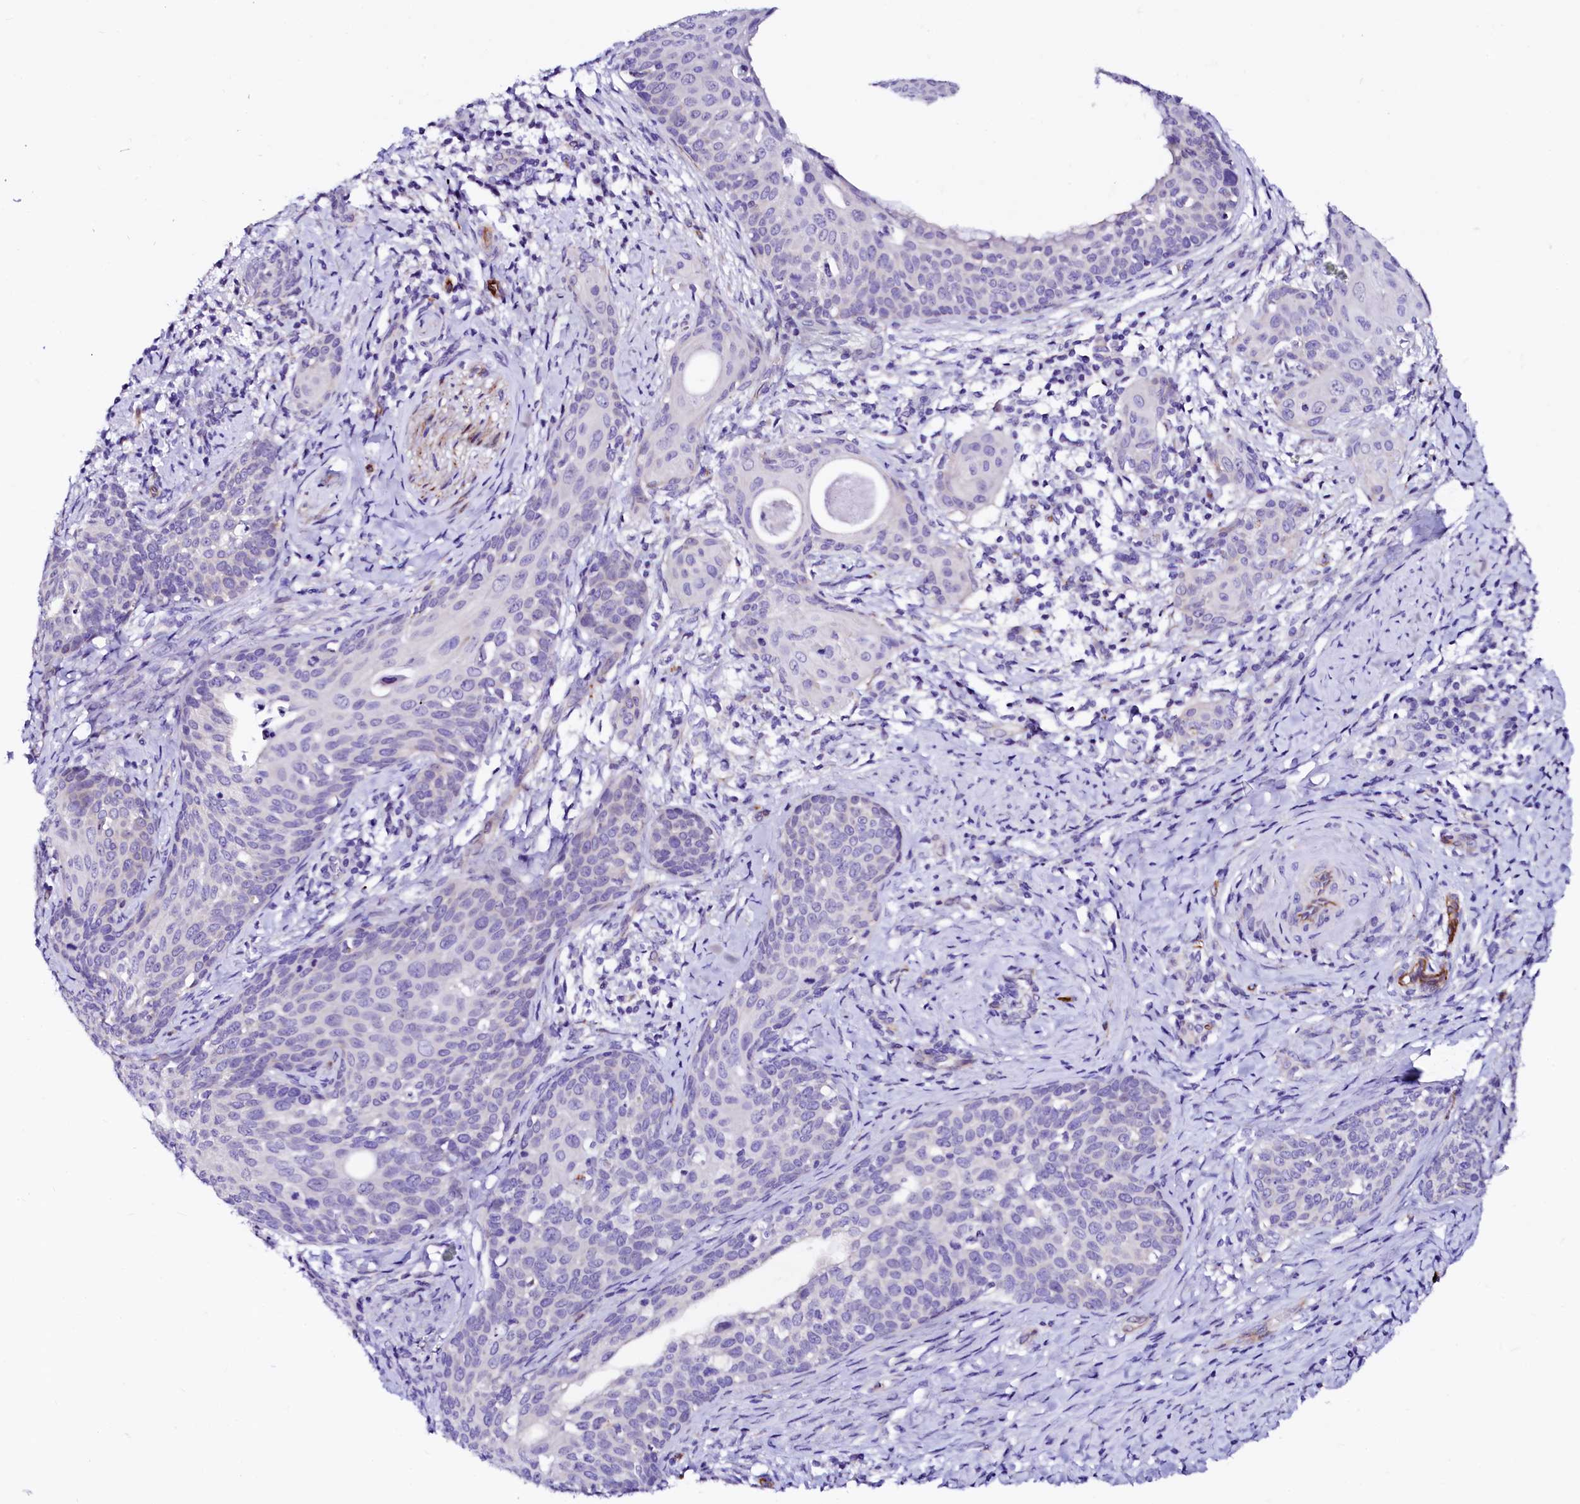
{"staining": {"intensity": "negative", "quantity": "none", "location": "none"}, "tissue": "cervical cancer", "cell_type": "Tumor cells", "image_type": "cancer", "snomed": [{"axis": "morphology", "description": "Squamous cell carcinoma, NOS"}, {"axis": "topography", "description": "Cervix"}], "caption": "An image of human cervical cancer is negative for staining in tumor cells. (IHC, brightfield microscopy, high magnification).", "gene": "SFR1", "patient": {"sex": "female", "age": 52}}